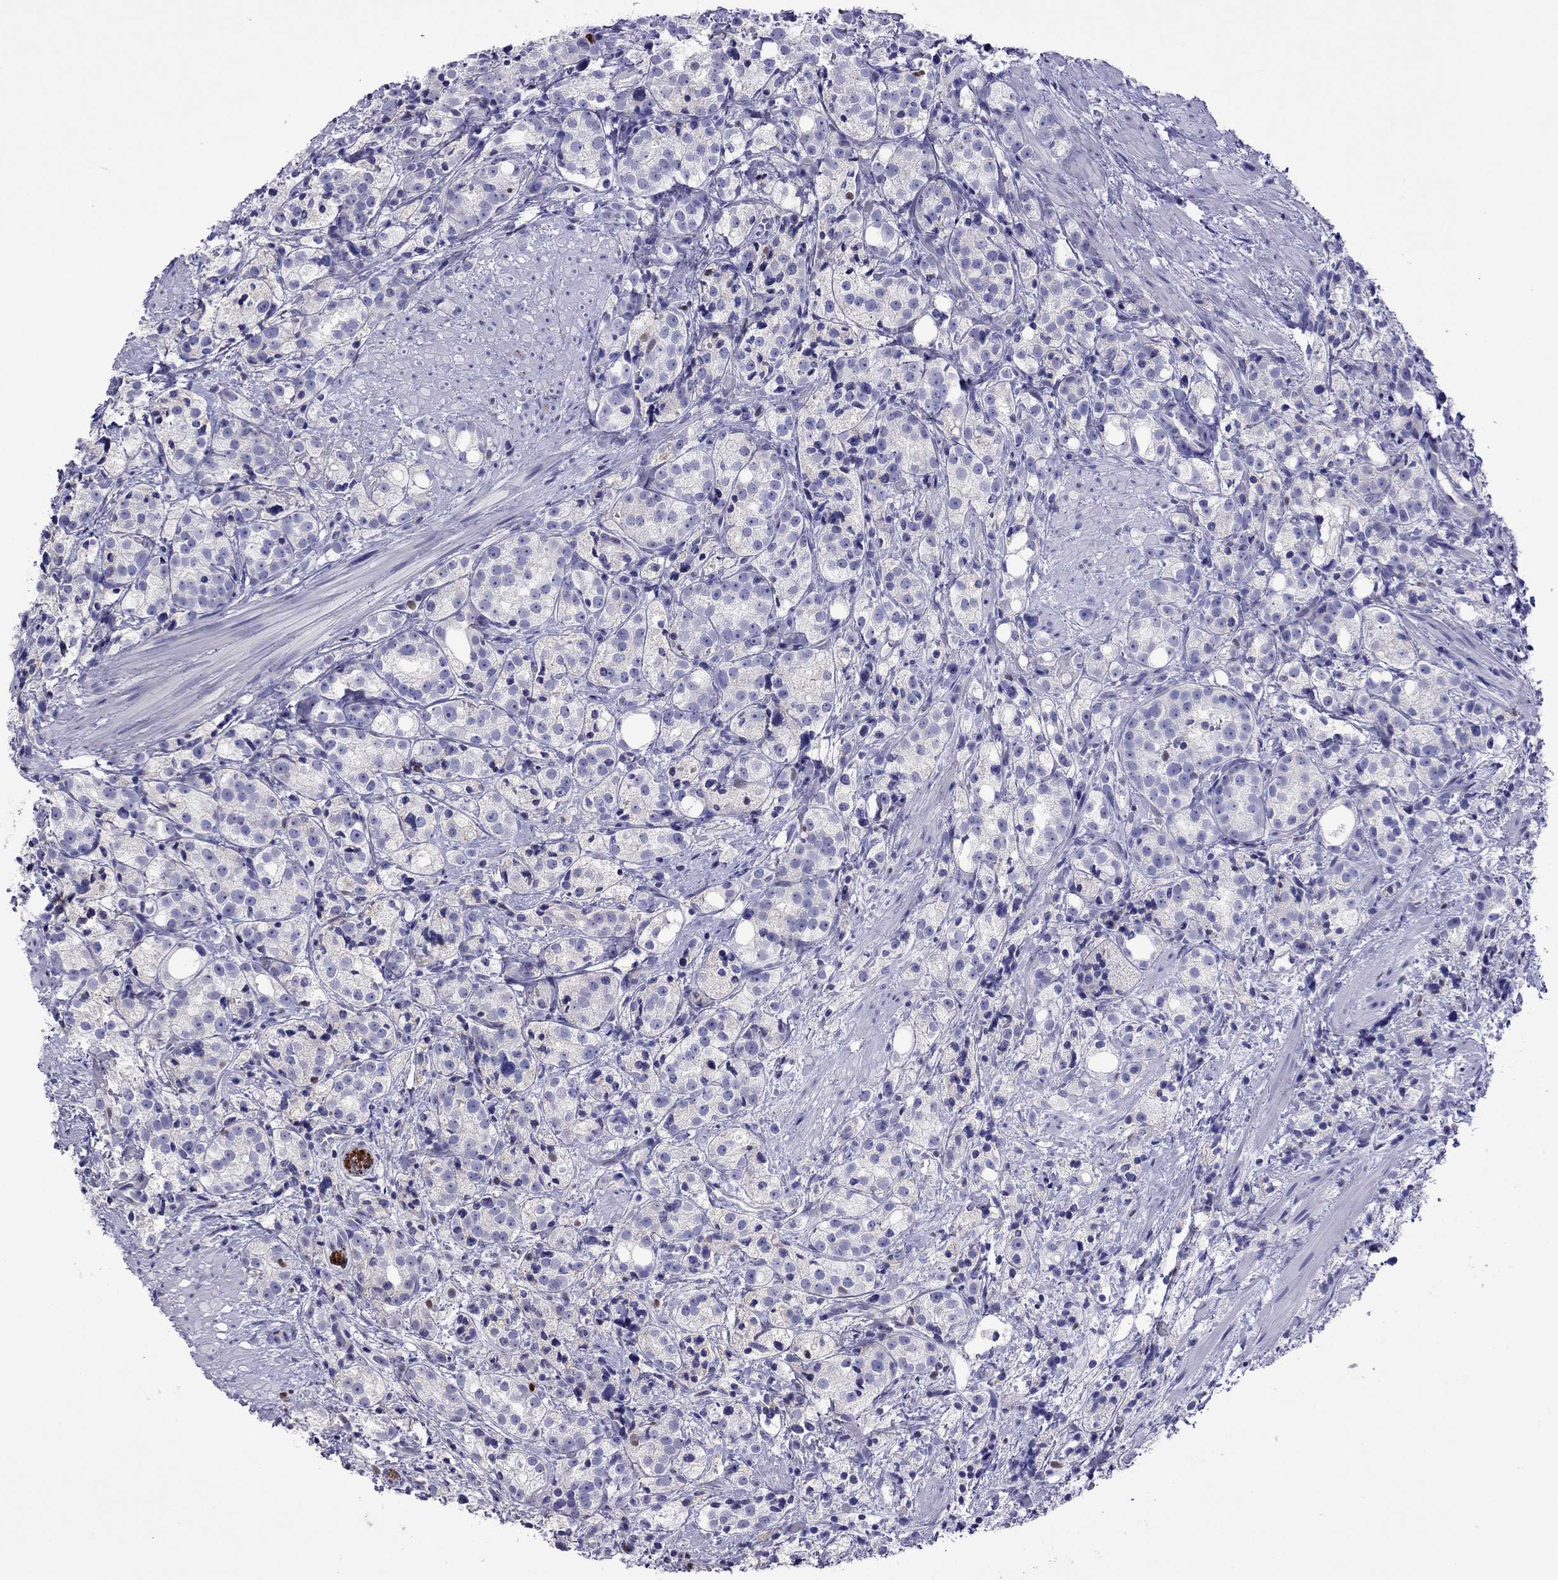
{"staining": {"intensity": "moderate", "quantity": "<25%", "location": "nuclear"}, "tissue": "prostate cancer", "cell_type": "Tumor cells", "image_type": "cancer", "snomed": [{"axis": "morphology", "description": "Adenocarcinoma, High grade"}, {"axis": "topography", "description": "Prostate"}], "caption": "This histopathology image shows IHC staining of prostate cancer, with low moderate nuclear expression in about <25% of tumor cells.", "gene": "MPZ", "patient": {"sex": "male", "age": 53}}